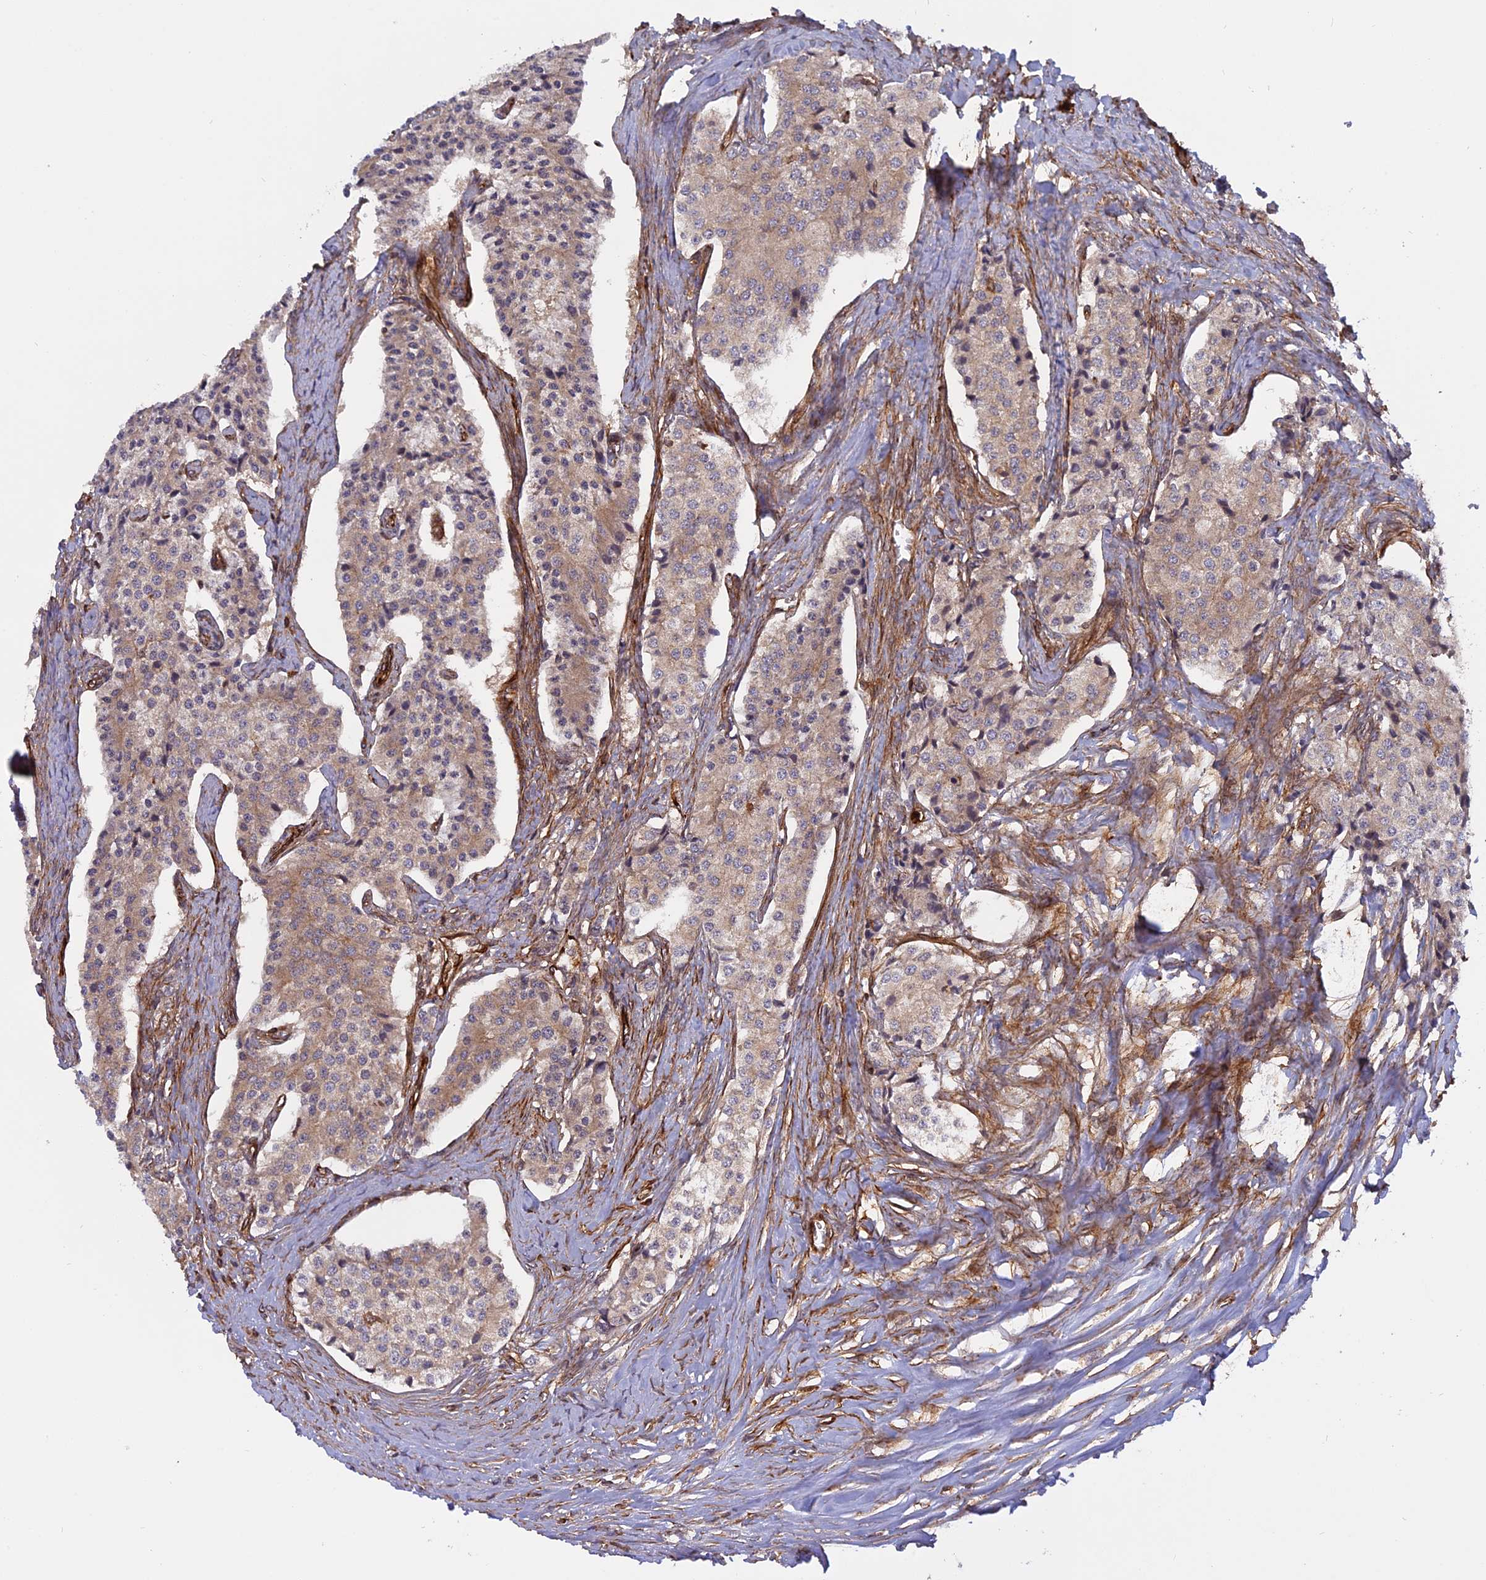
{"staining": {"intensity": "weak", "quantity": "25%-75%", "location": "cytoplasmic/membranous"}, "tissue": "carcinoid", "cell_type": "Tumor cells", "image_type": "cancer", "snomed": [{"axis": "morphology", "description": "Carcinoid, malignant, NOS"}, {"axis": "topography", "description": "Colon"}], "caption": "A brown stain shows weak cytoplasmic/membranous staining of a protein in human malignant carcinoid tumor cells. Nuclei are stained in blue.", "gene": "PHLDB3", "patient": {"sex": "female", "age": 52}}